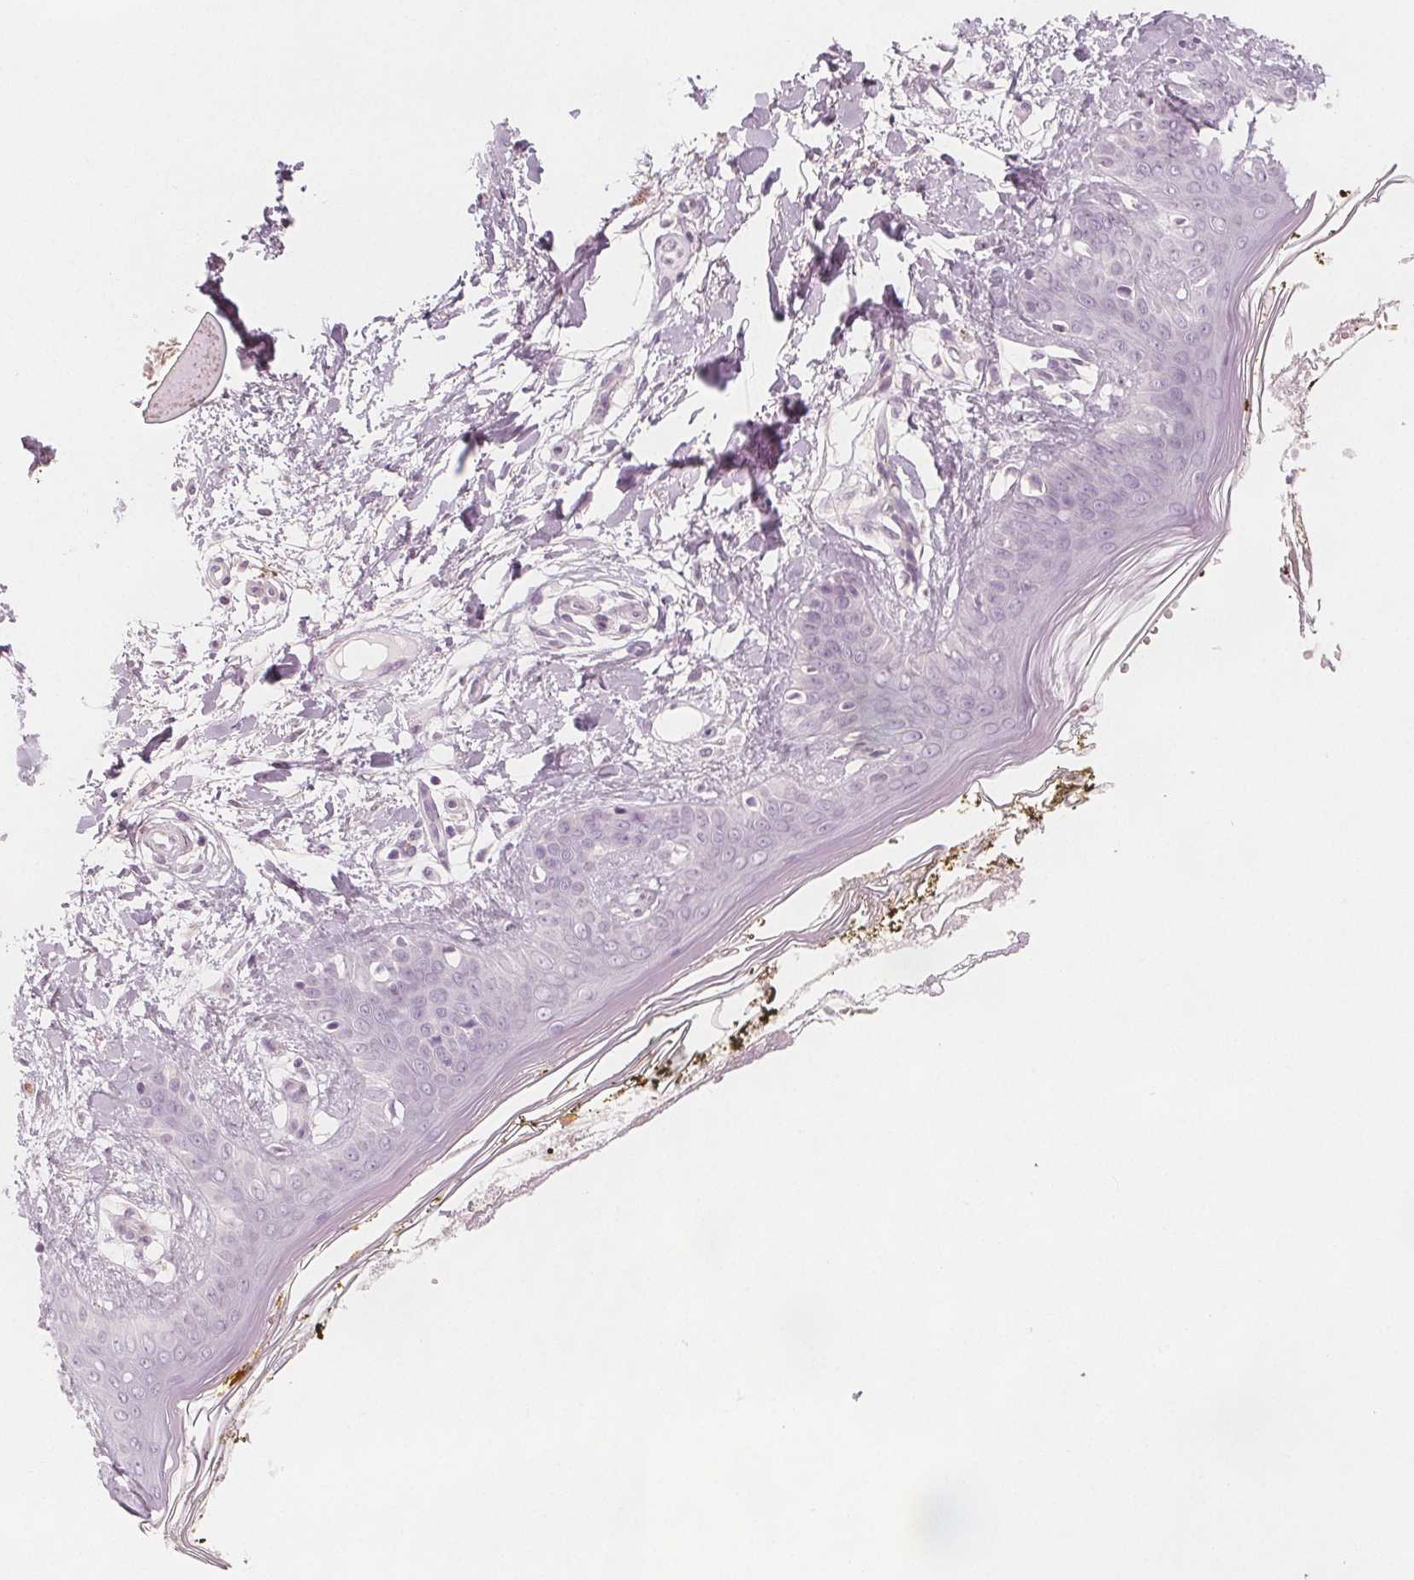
{"staining": {"intensity": "negative", "quantity": "none", "location": "none"}, "tissue": "skin", "cell_type": "Fibroblasts", "image_type": "normal", "snomed": [{"axis": "morphology", "description": "Normal tissue, NOS"}, {"axis": "topography", "description": "Skin"}], "caption": "A high-resolution image shows IHC staining of normal skin, which demonstrates no significant positivity in fibroblasts. (DAB immunohistochemistry visualized using brightfield microscopy, high magnification).", "gene": "MAP1A", "patient": {"sex": "female", "age": 34}}